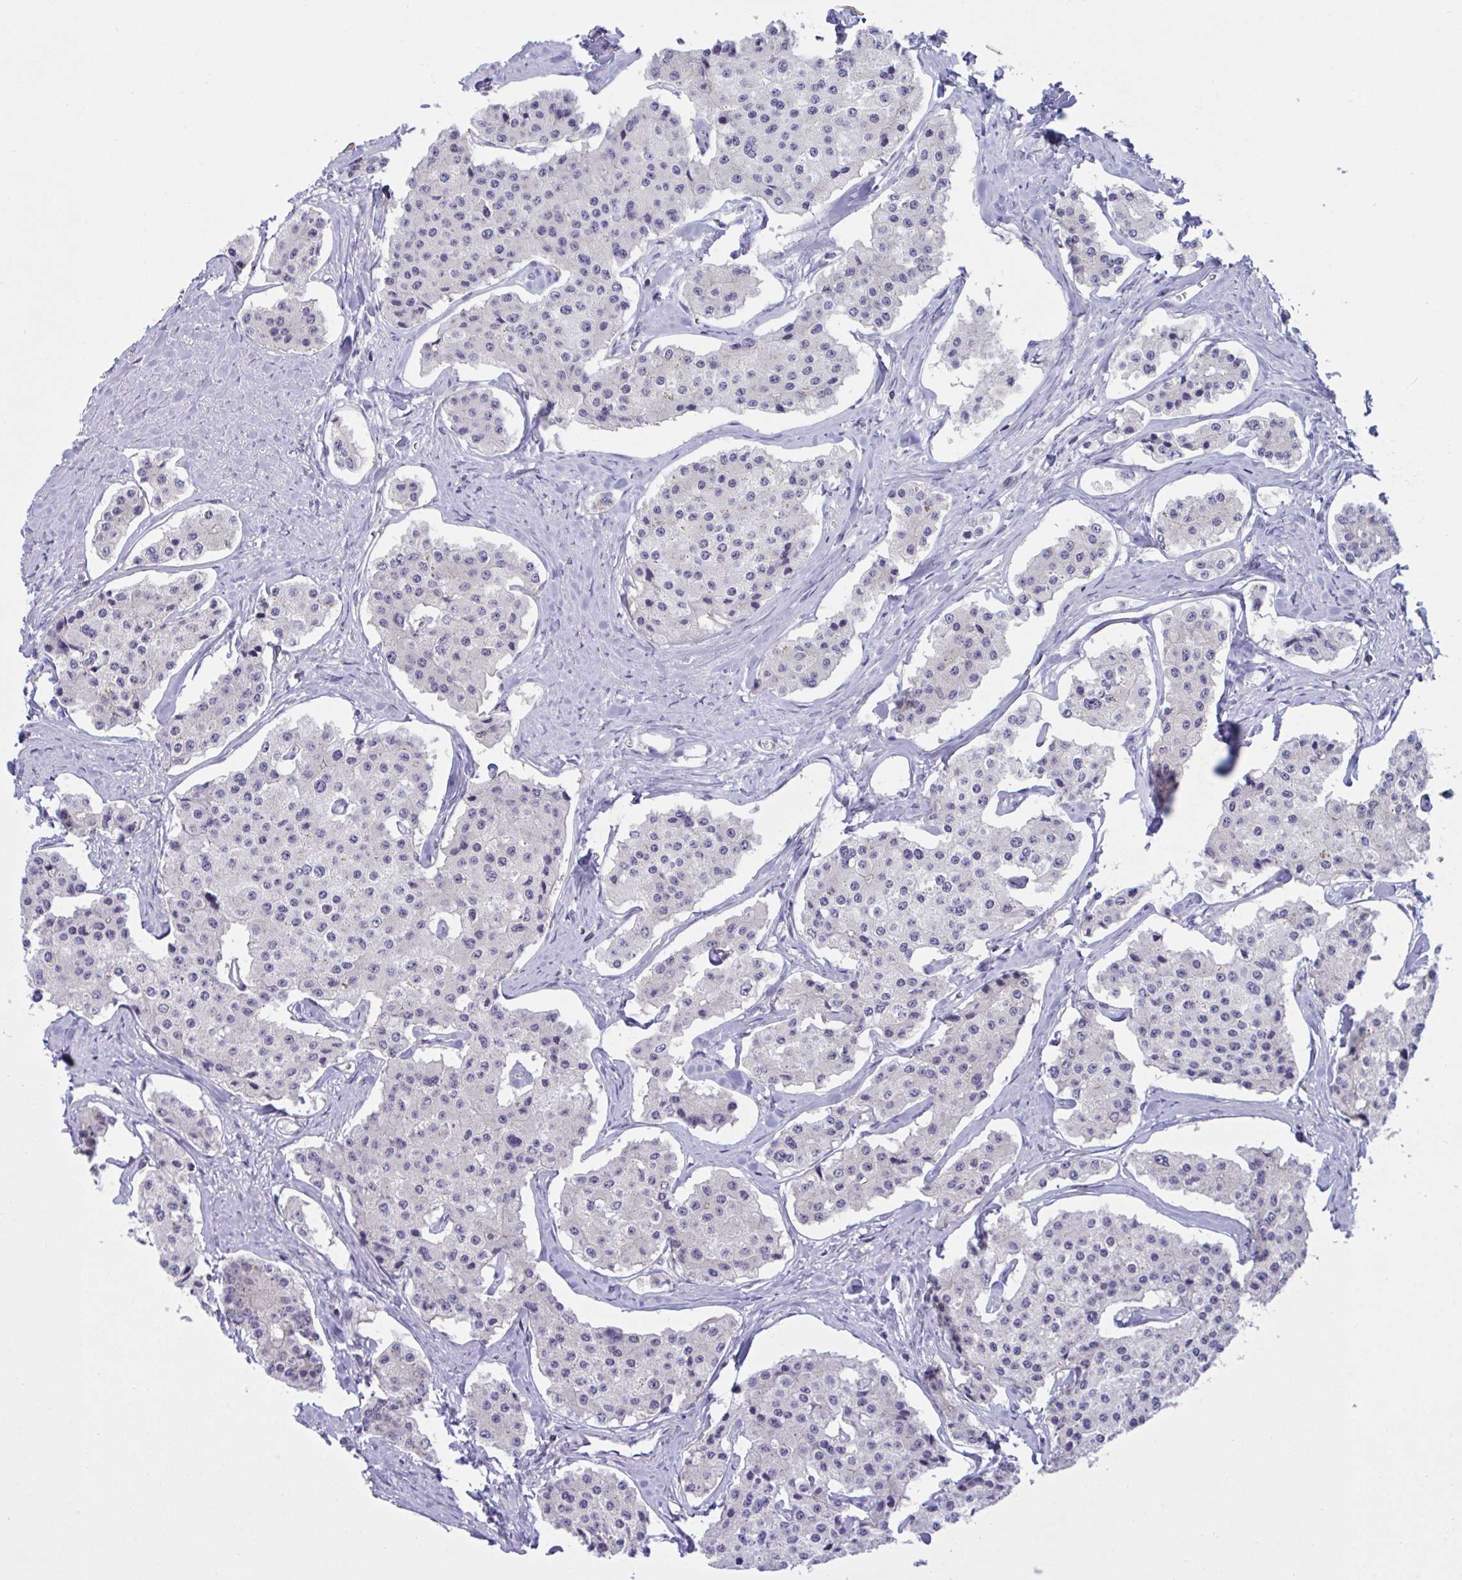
{"staining": {"intensity": "negative", "quantity": "none", "location": "none"}, "tissue": "carcinoid", "cell_type": "Tumor cells", "image_type": "cancer", "snomed": [{"axis": "morphology", "description": "Carcinoid, malignant, NOS"}, {"axis": "topography", "description": "Small intestine"}], "caption": "A high-resolution micrograph shows immunohistochemistry (IHC) staining of carcinoid, which demonstrates no significant staining in tumor cells. The staining is performed using DAB (3,3'-diaminobenzidine) brown chromogen with nuclei counter-stained in using hematoxylin.", "gene": "SNX11", "patient": {"sex": "female", "age": 65}}